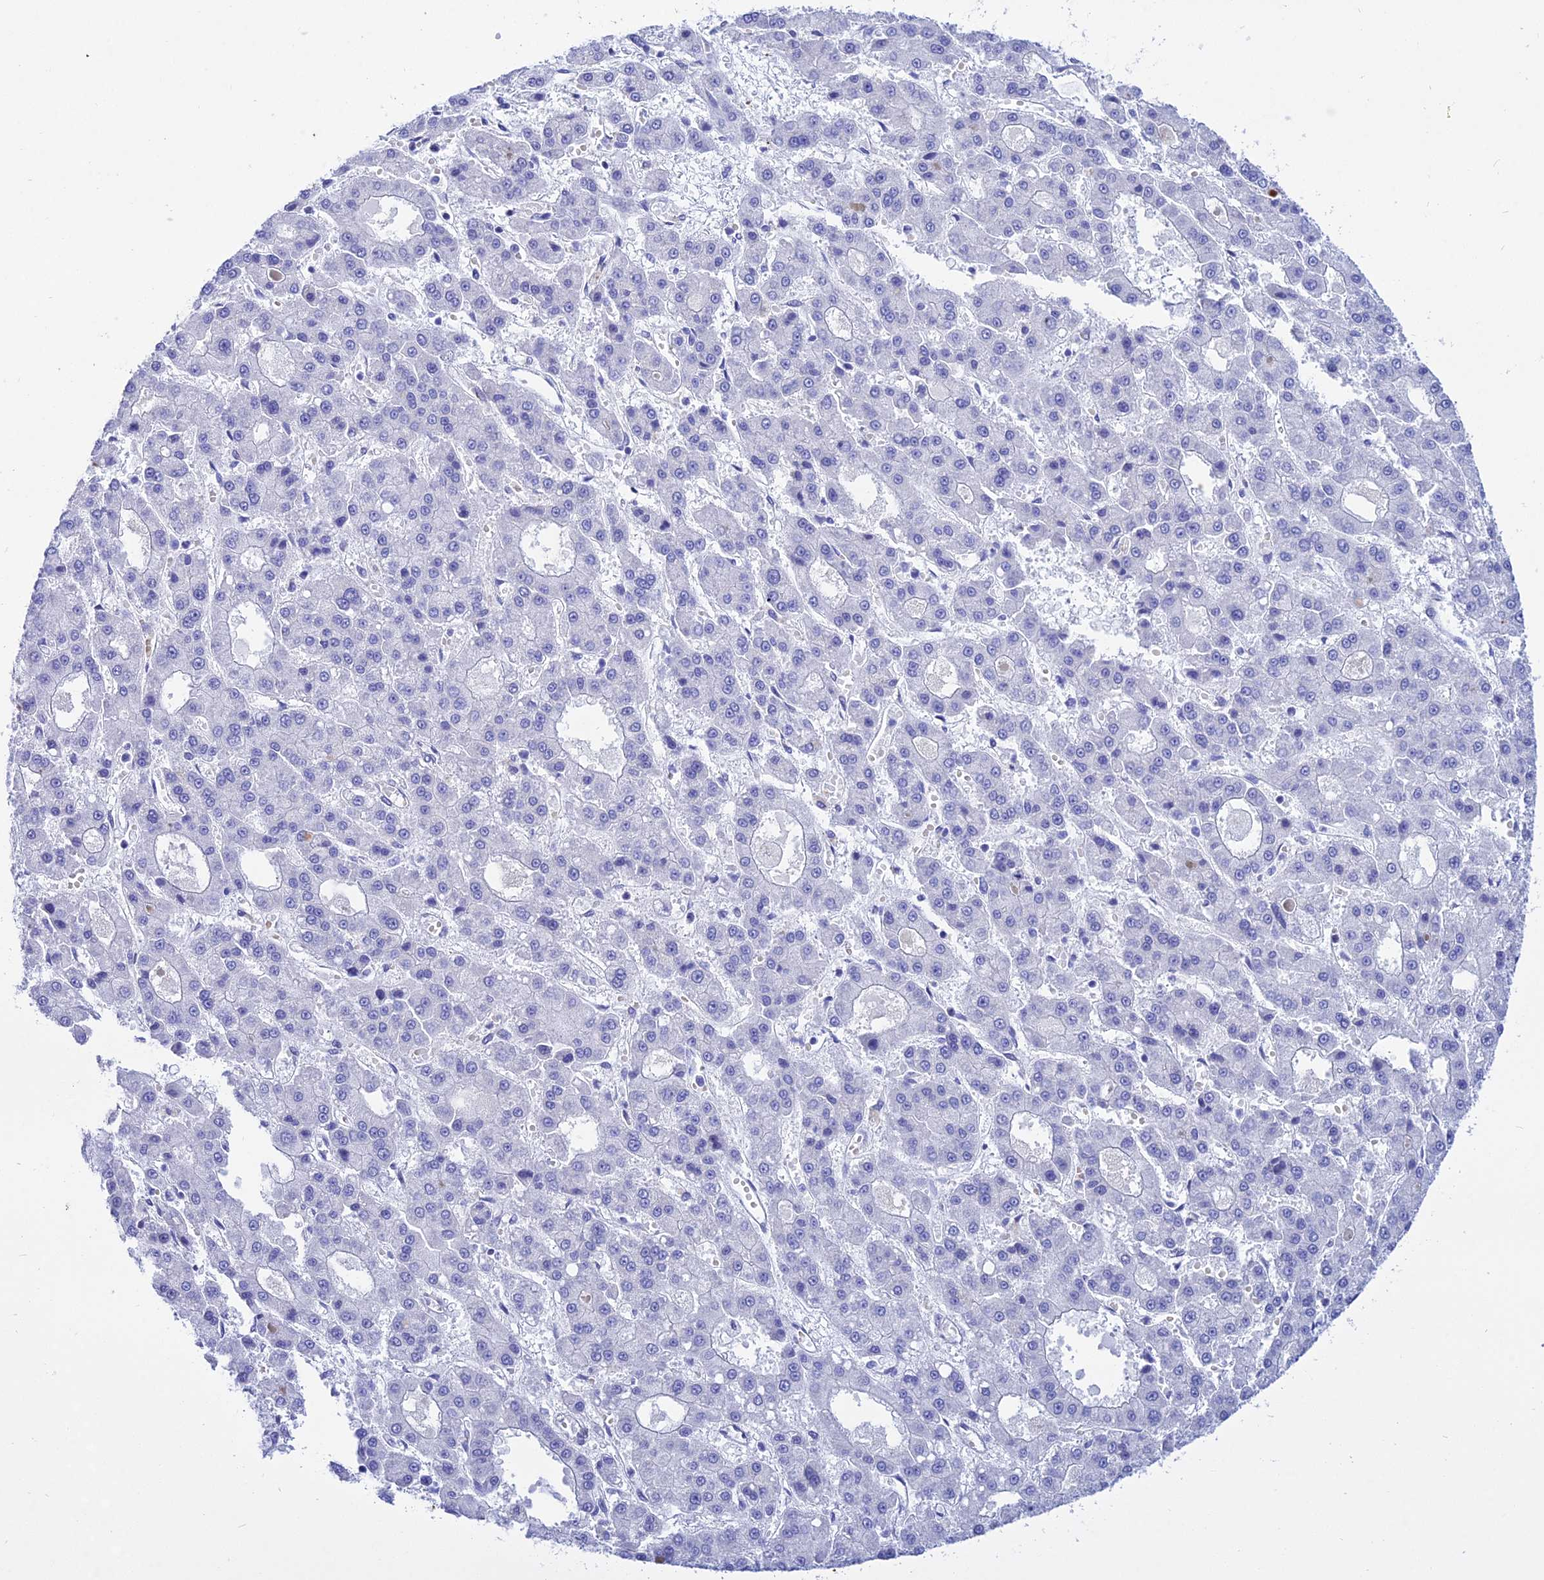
{"staining": {"intensity": "negative", "quantity": "none", "location": "none"}, "tissue": "liver cancer", "cell_type": "Tumor cells", "image_type": "cancer", "snomed": [{"axis": "morphology", "description": "Carcinoma, Hepatocellular, NOS"}, {"axis": "topography", "description": "Liver"}], "caption": "Histopathology image shows no protein positivity in tumor cells of liver cancer (hepatocellular carcinoma) tissue.", "gene": "DEFB107A", "patient": {"sex": "male", "age": 70}}